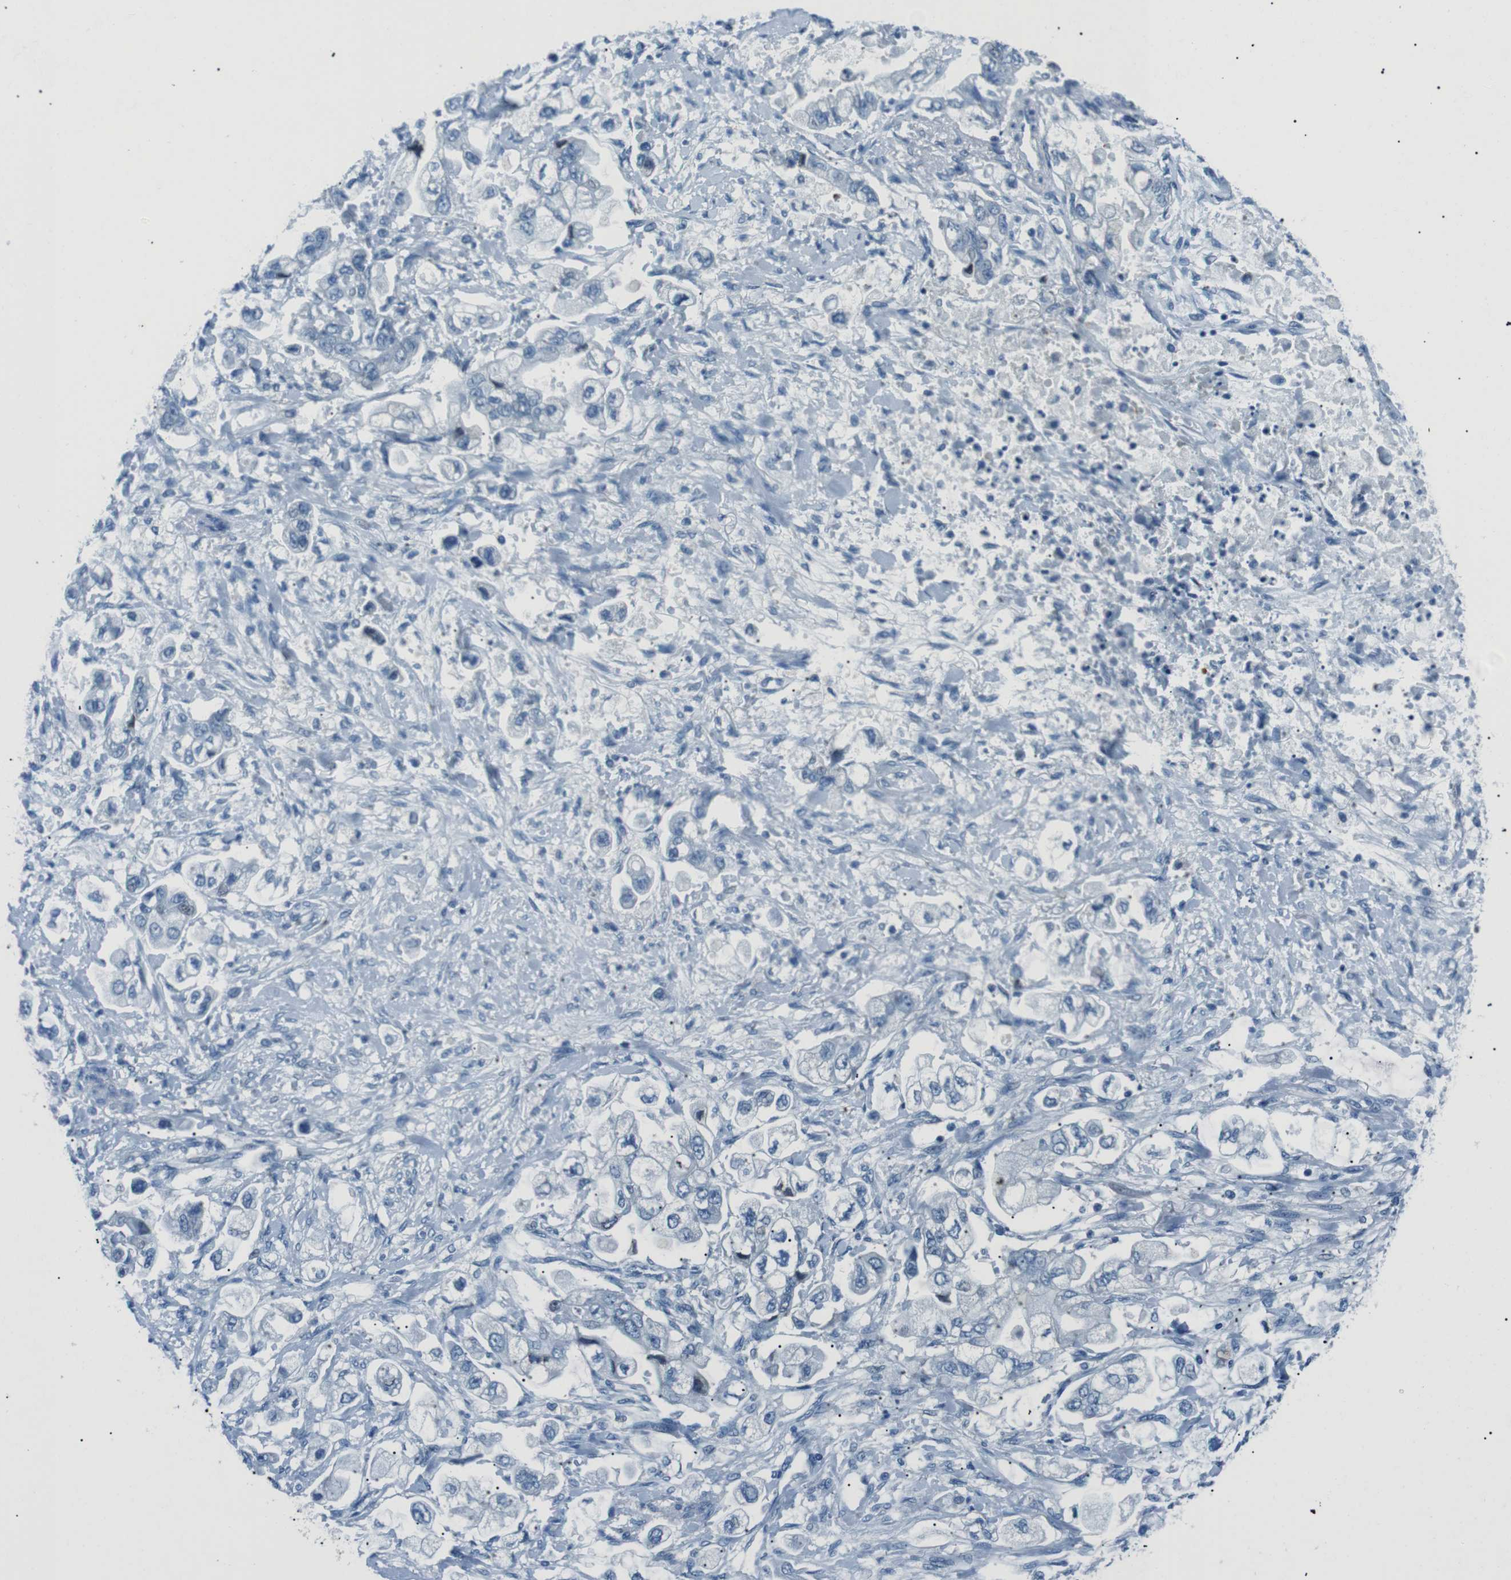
{"staining": {"intensity": "negative", "quantity": "none", "location": "none"}, "tissue": "stomach cancer", "cell_type": "Tumor cells", "image_type": "cancer", "snomed": [{"axis": "morphology", "description": "Normal tissue, NOS"}, {"axis": "morphology", "description": "Adenocarcinoma, NOS"}, {"axis": "topography", "description": "Stomach"}], "caption": "The image demonstrates no staining of tumor cells in stomach cancer (adenocarcinoma).", "gene": "ST6GAL1", "patient": {"sex": "male", "age": 62}}